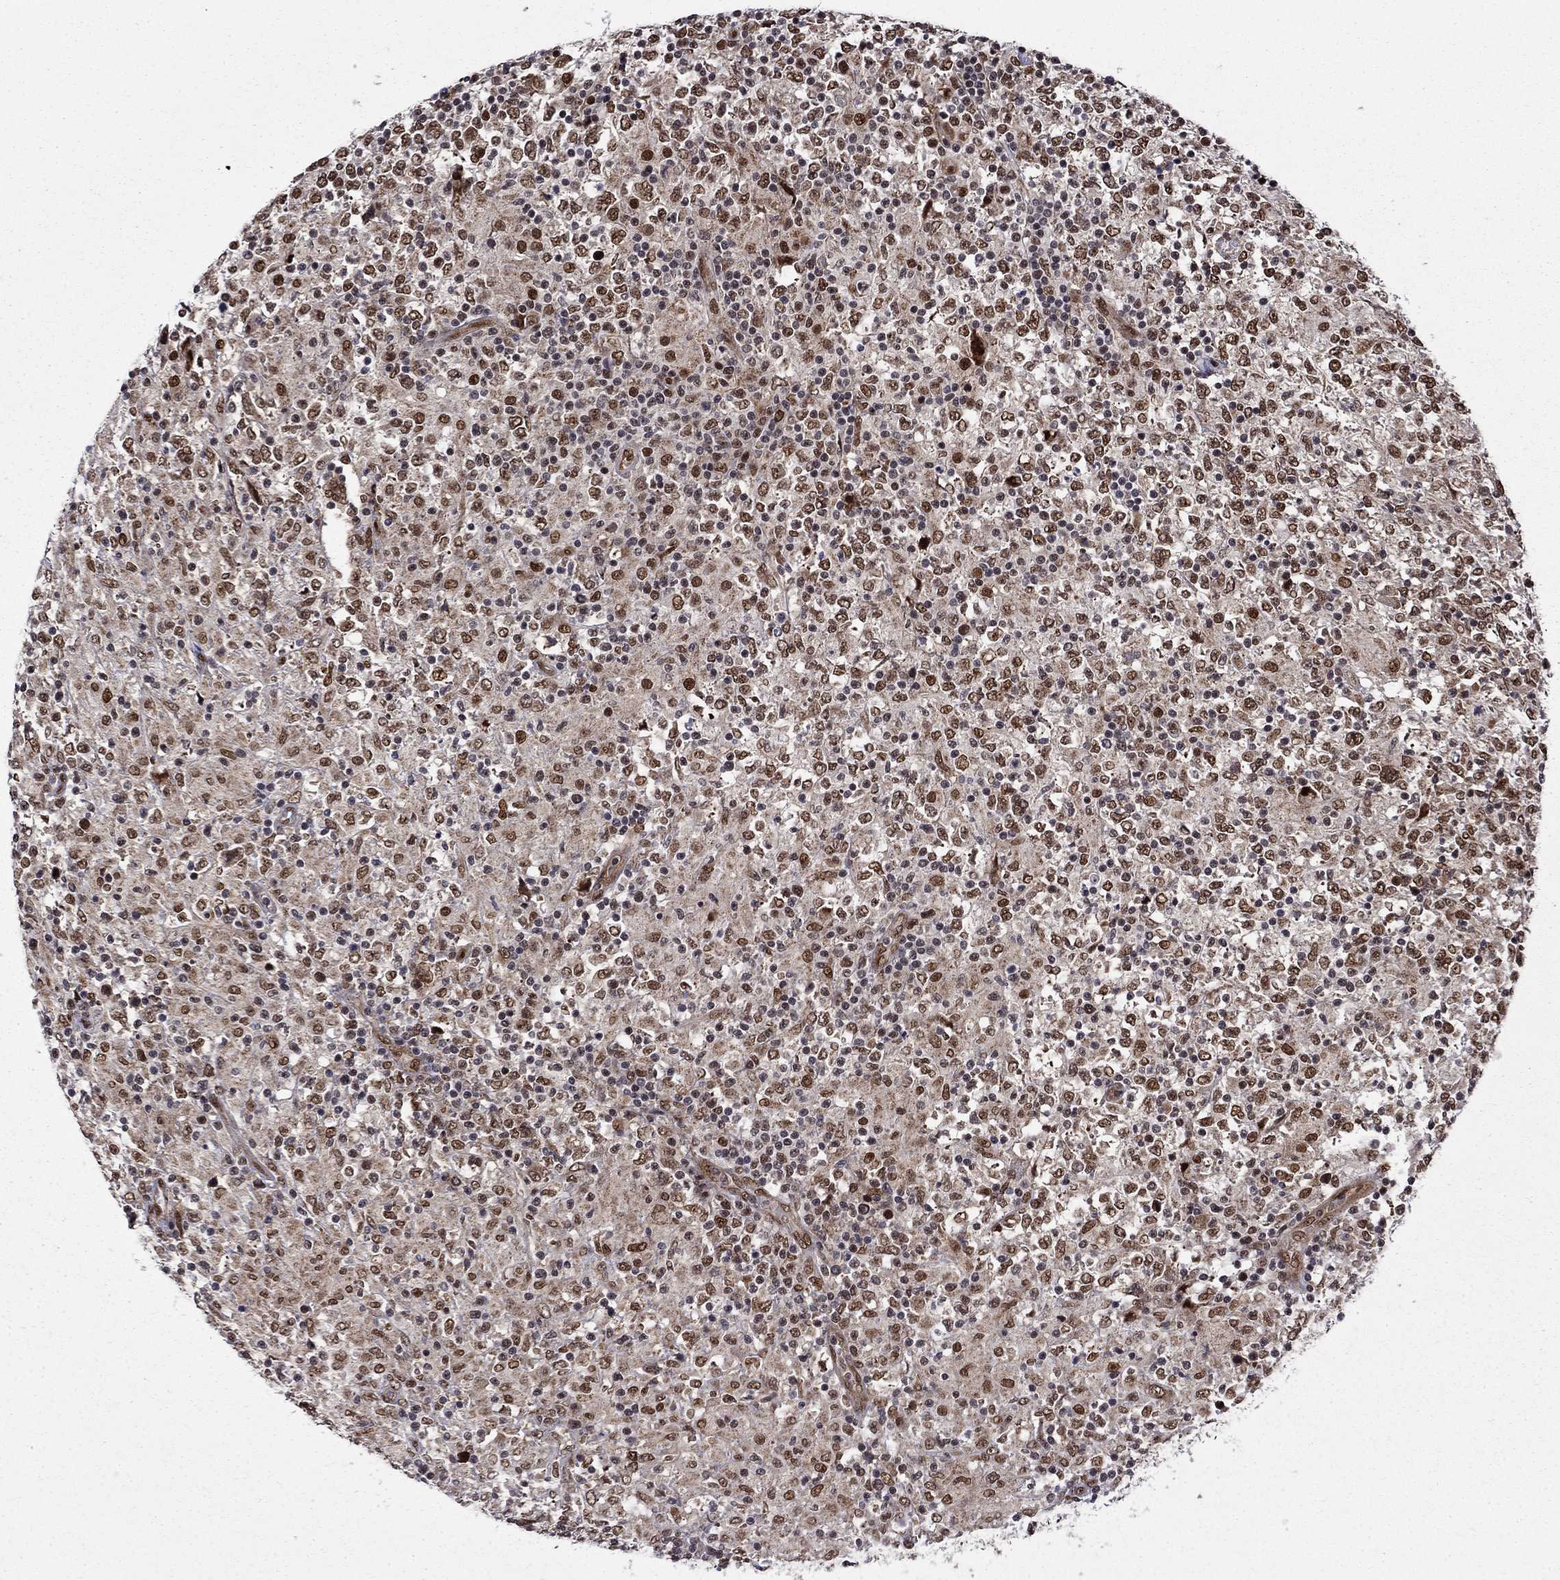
{"staining": {"intensity": "strong", "quantity": "25%-75%", "location": "nuclear"}, "tissue": "lymphoma", "cell_type": "Tumor cells", "image_type": "cancer", "snomed": [{"axis": "morphology", "description": "Malignant lymphoma, non-Hodgkin's type, High grade"}, {"axis": "topography", "description": "Lymph node"}], "caption": "Protein staining demonstrates strong nuclear positivity in about 25%-75% of tumor cells in high-grade malignant lymphoma, non-Hodgkin's type.", "gene": "KPNA3", "patient": {"sex": "female", "age": 84}}